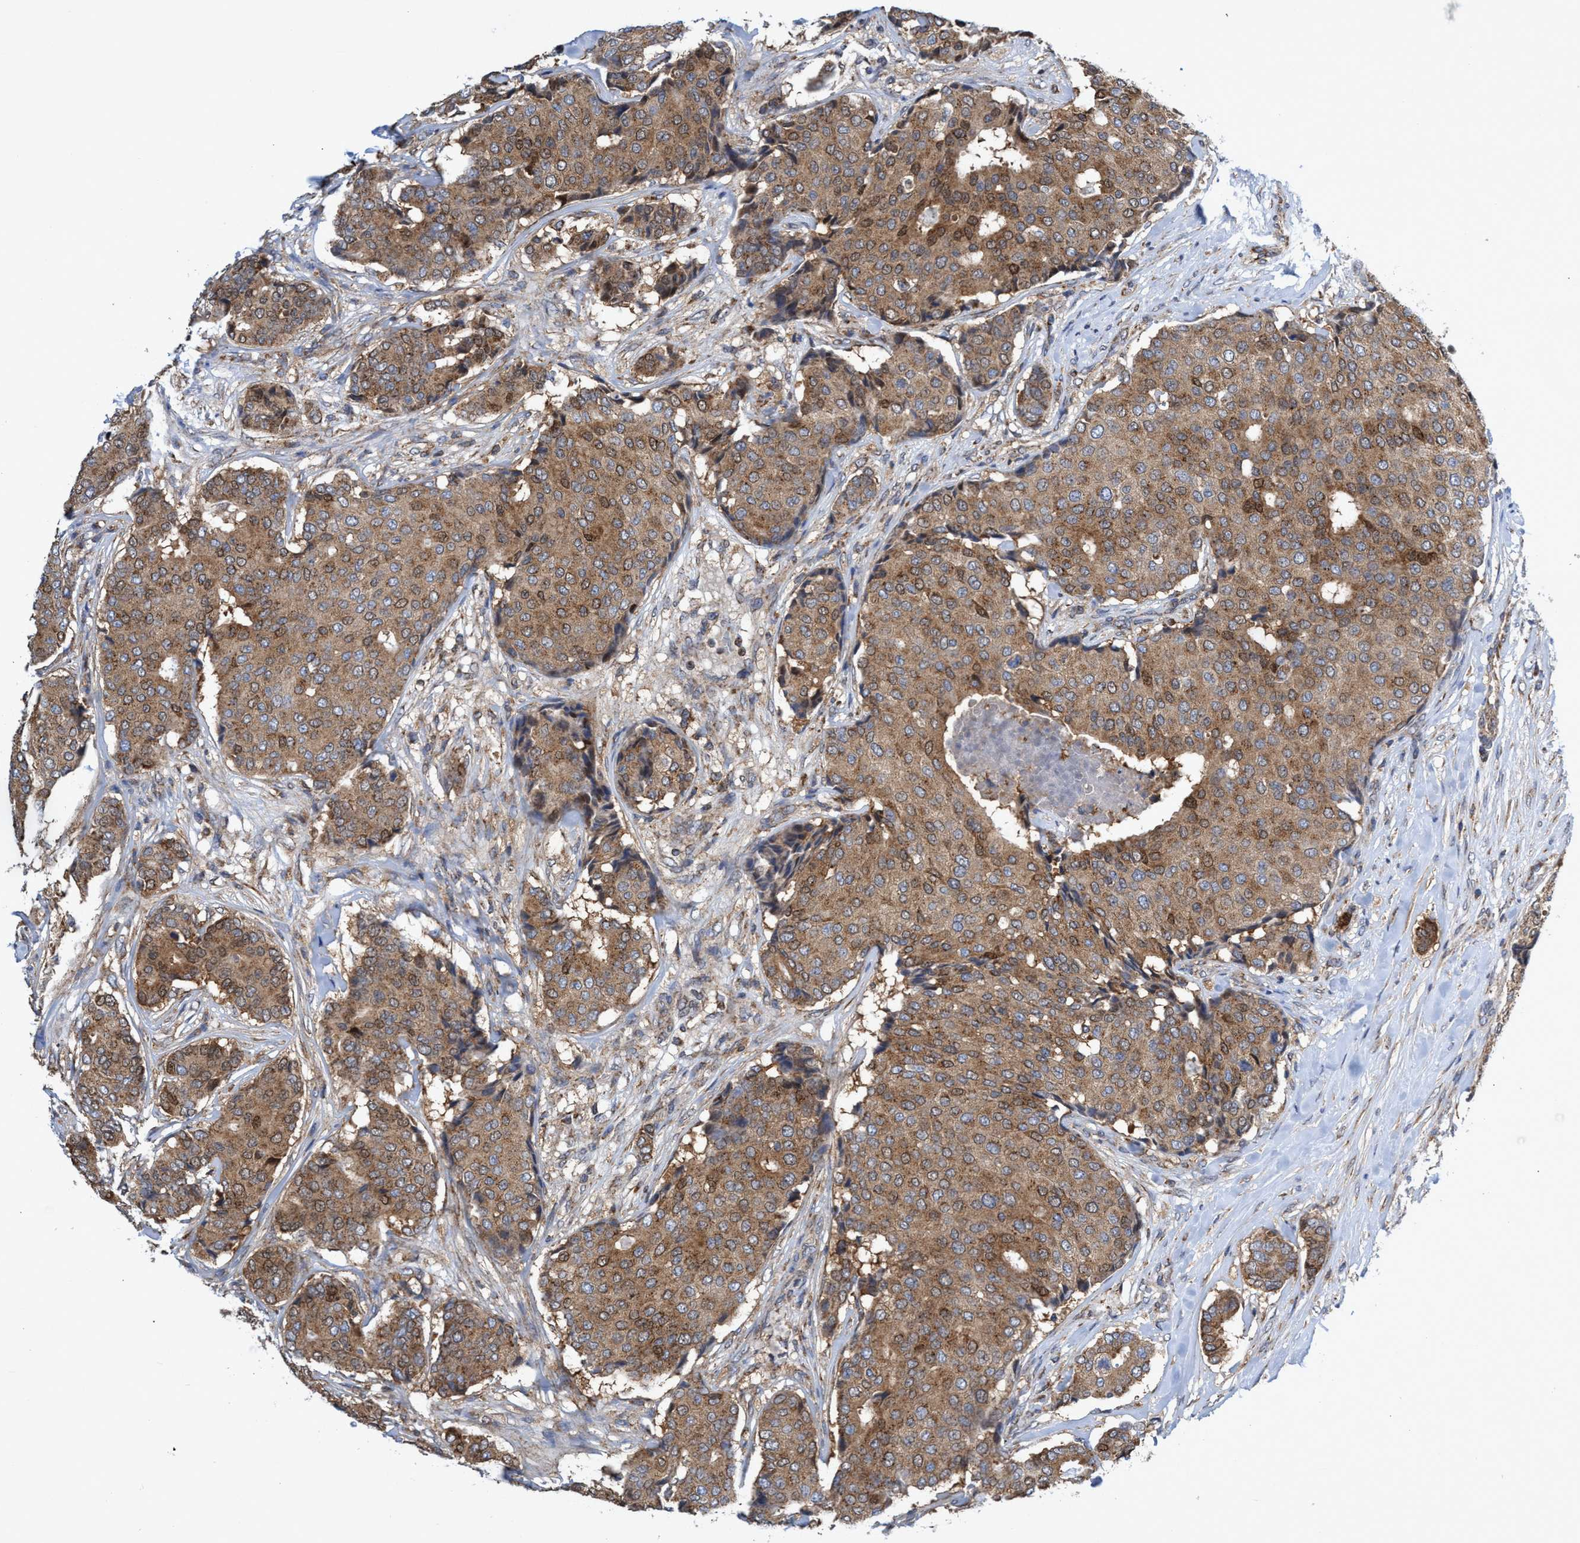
{"staining": {"intensity": "moderate", "quantity": ">75%", "location": "cytoplasmic/membranous"}, "tissue": "breast cancer", "cell_type": "Tumor cells", "image_type": "cancer", "snomed": [{"axis": "morphology", "description": "Duct carcinoma"}, {"axis": "topography", "description": "Breast"}], "caption": "Invasive ductal carcinoma (breast) stained with a brown dye reveals moderate cytoplasmic/membranous positive positivity in approximately >75% of tumor cells.", "gene": "CRYZ", "patient": {"sex": "female", "age": 75}}